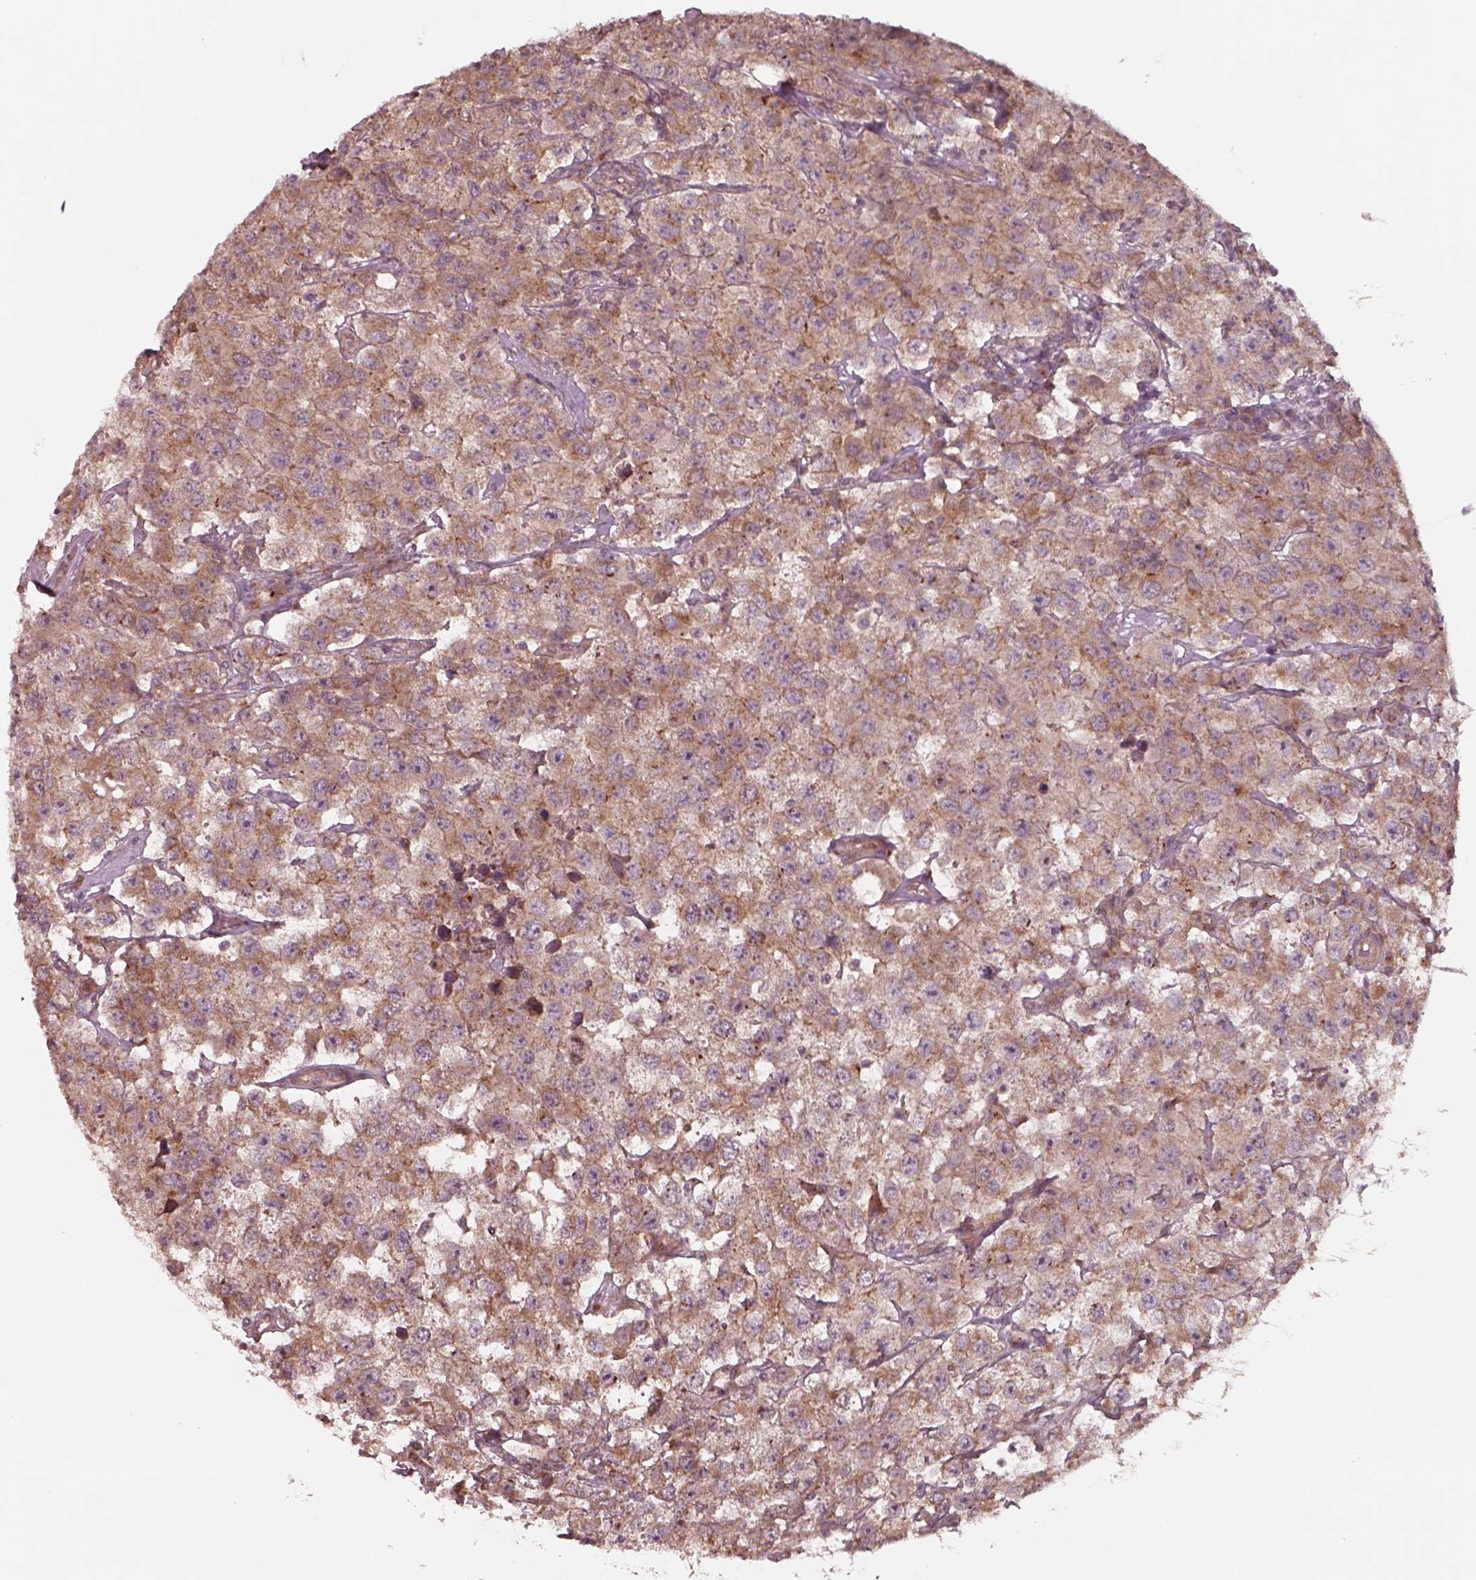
{"staining": {"intensity": "moderate", "quantity": ">75%", "location": "cytoplasmic/membranous"}, "tissue": "testis cancer", "cell_type": "Tumor cells", "image_type": "cancer", "snomed": [{"axis": "morphology", "description": "Seminoma, NOS"}, {"axis": "topography", "description": "Testis"}], "caption": "Immunohistochemistry (IHC) micrograph of testis seminoma stained for a protein (brown), which displays medium levels of moderate cytoplasmic/membranous expression in about >75% of tumor cells.", "gene": "CHMP3", "patient": {"sex": "male", "age": 52}}